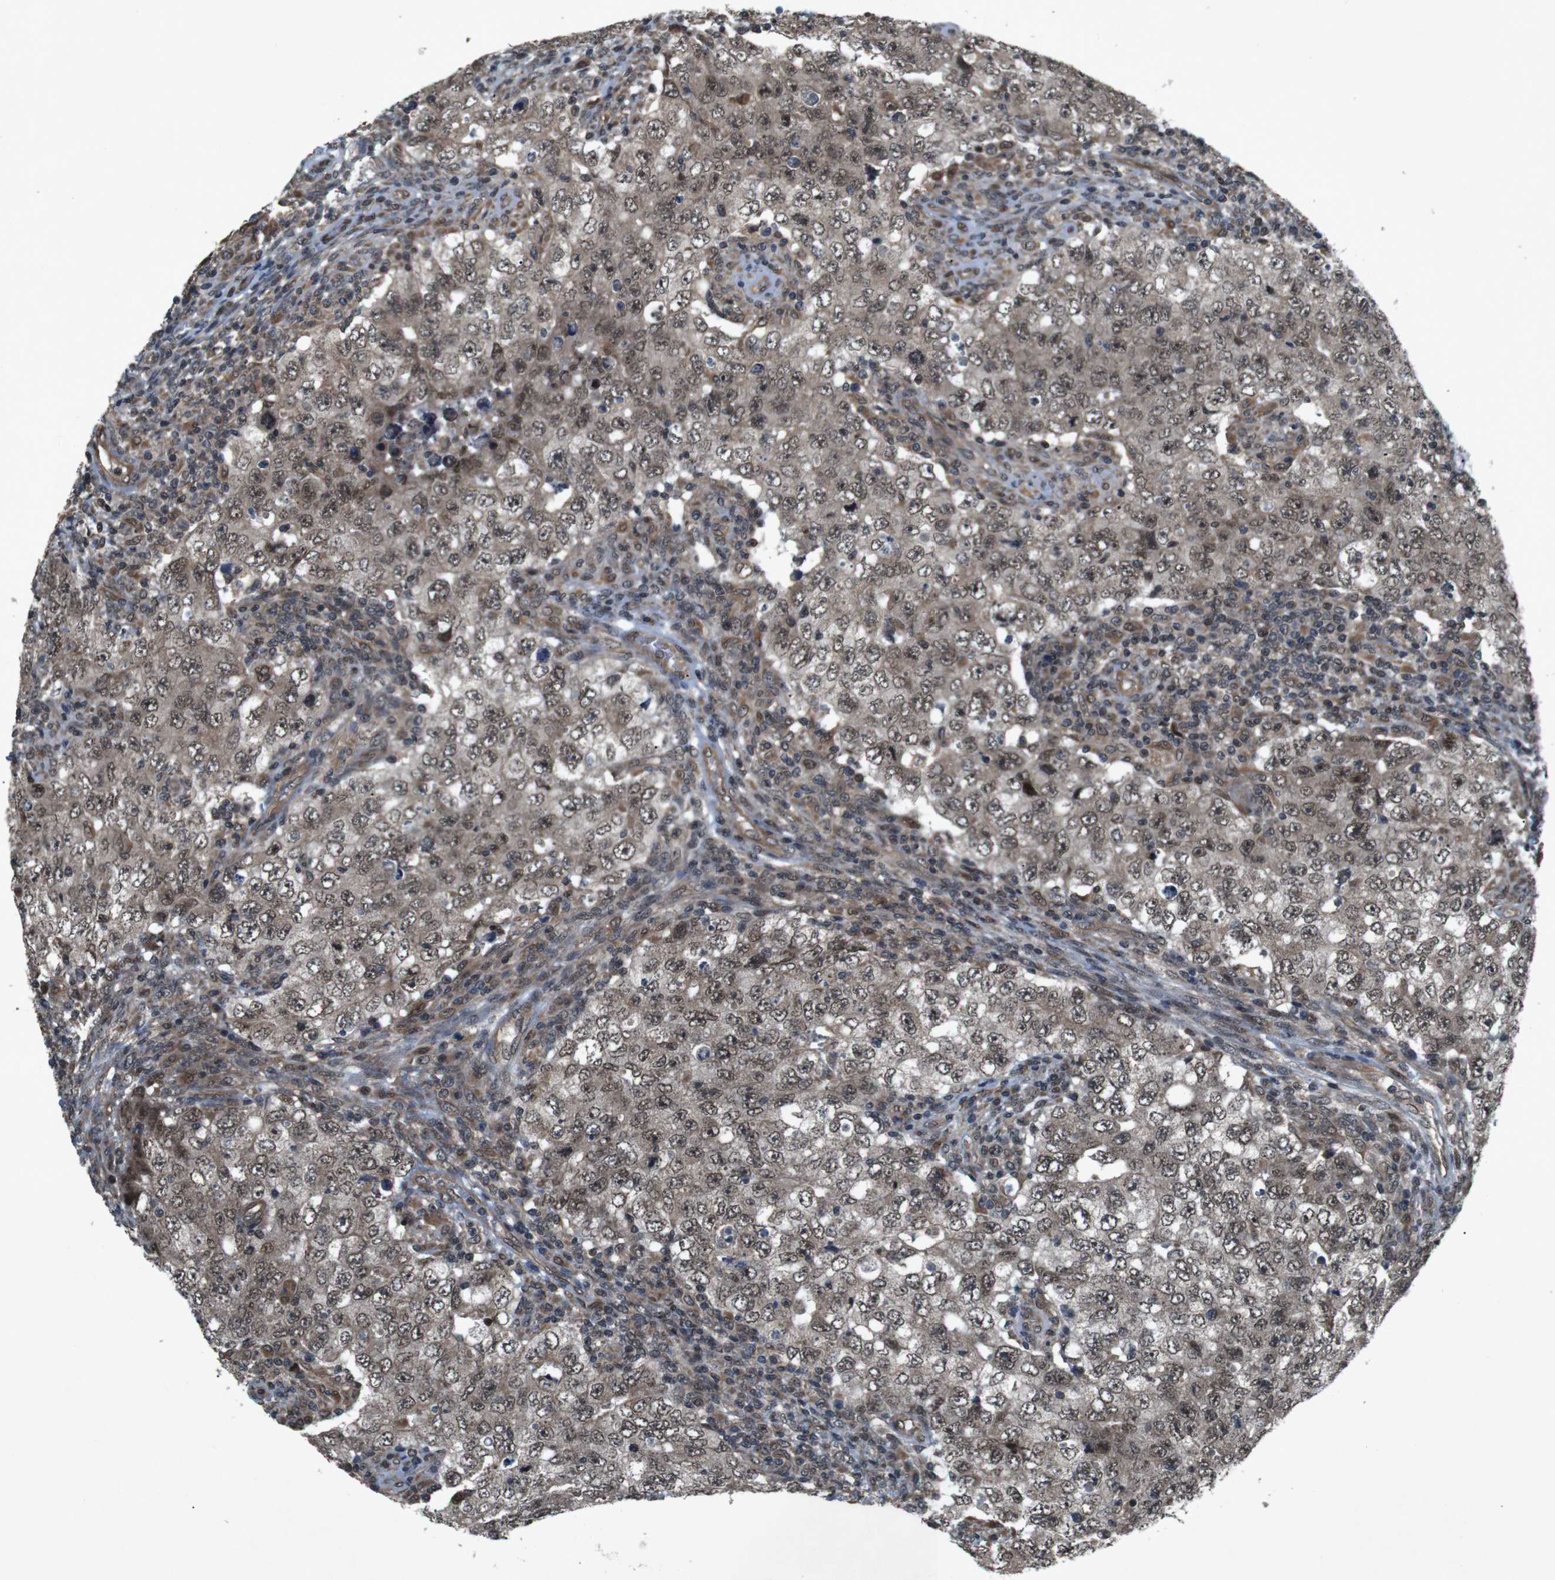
{"staining": {"intensity": "moderate", "quantity": ">75%", "location": "cytoplasmic/membranous,nuclear"}, "tissue": "testis cancer", "cell_type": "Tumor cells", "image_type": "cancer", "snomed": [{"axis": "morphology", "description": "Carcinoma, Embryonal, NOS"}, {"axis": "topography", "description": "Testis"}], "caption": "Brown immunohistochemical staining in human testis cancer (embryonal carcinoma) demonstrates moderate cytoplasmic/membranous and nuclear expression in approximately >75% of tumor cells.", "gene": "SOCS1", "patient": {"sex": "male", "age": 26}}